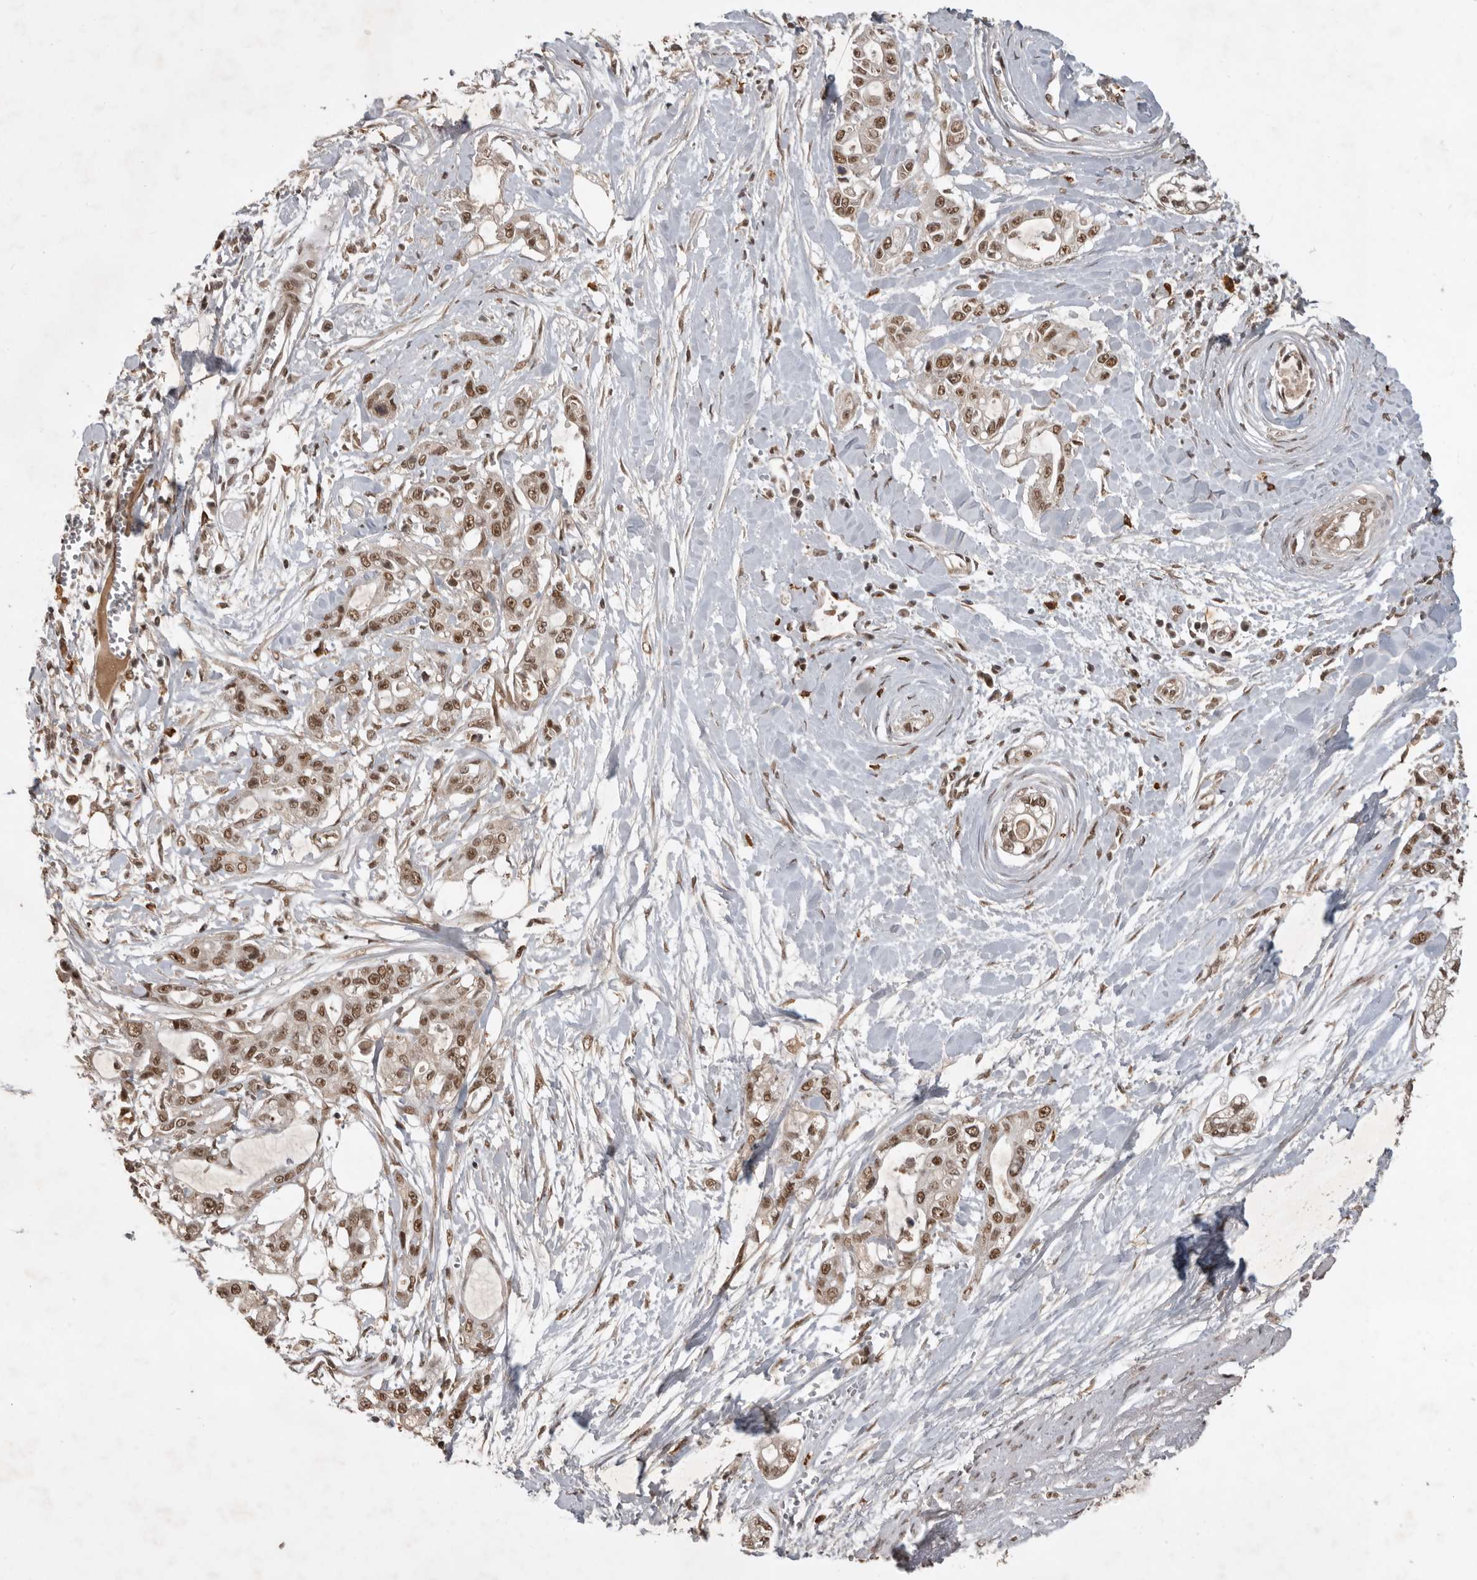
{"staining": {"intensity": "moderate", "quantity": ">75%", "location": "nuclear"}, "tissue": "pancreatic cancer", "cell_type": "Tumor cells", "image_type": "cancer", "snomed": [{"axis": "morphology", "description": "Adenocarcinoma, NOS"}, {"axis": "topography", "description": "Pancreas"}], "caption": "Protein analysis of pancreatic cancer (adenocarcinoma) tissue reveals moderate nuclear staining in about >75% of tumor cells.", "gene": "CBLL1", "patient": {"sex": "male", "age": 68}}